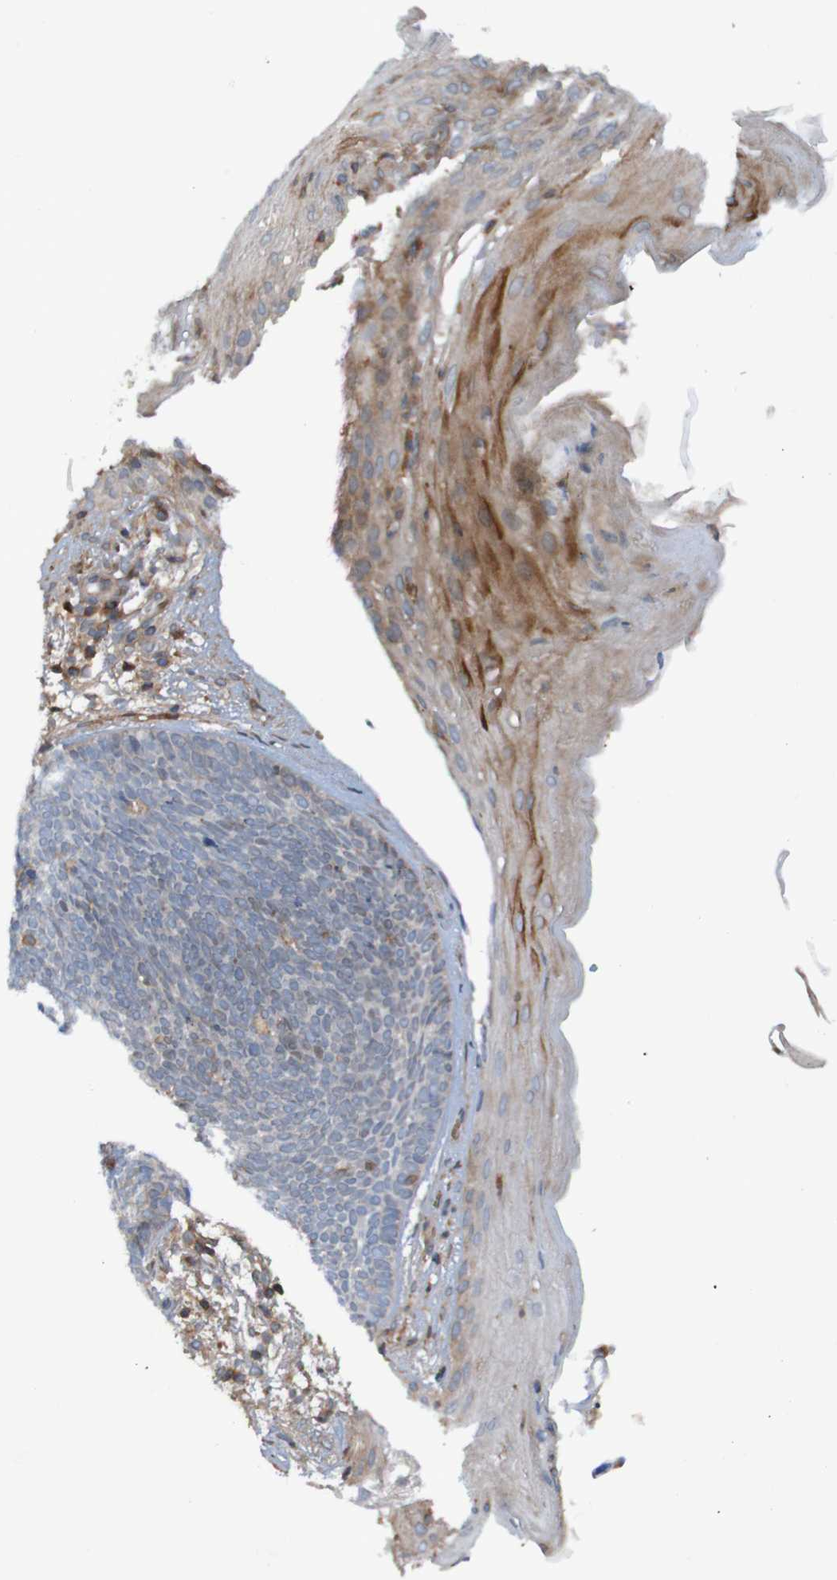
{"staining": {"intensity": "weak", "quantity": "<25%", "location": "cytoplasmic/membranous,nuclear"}, "tissue": "skin cancer", "cell_type": "Tumor cells", "image_type": "cancer", "snomed": [{"axis": "morphology", "description": "Basal cell carcinoma"}, {"axis": "topography", "description": "Skin"}], "caption": "DAB immunohistochemical staining of human skin cancer exhibits no significant positivity in tumor cells.", "gene": "PDGFB", "patient": {"sex": "female", "age": 70}}